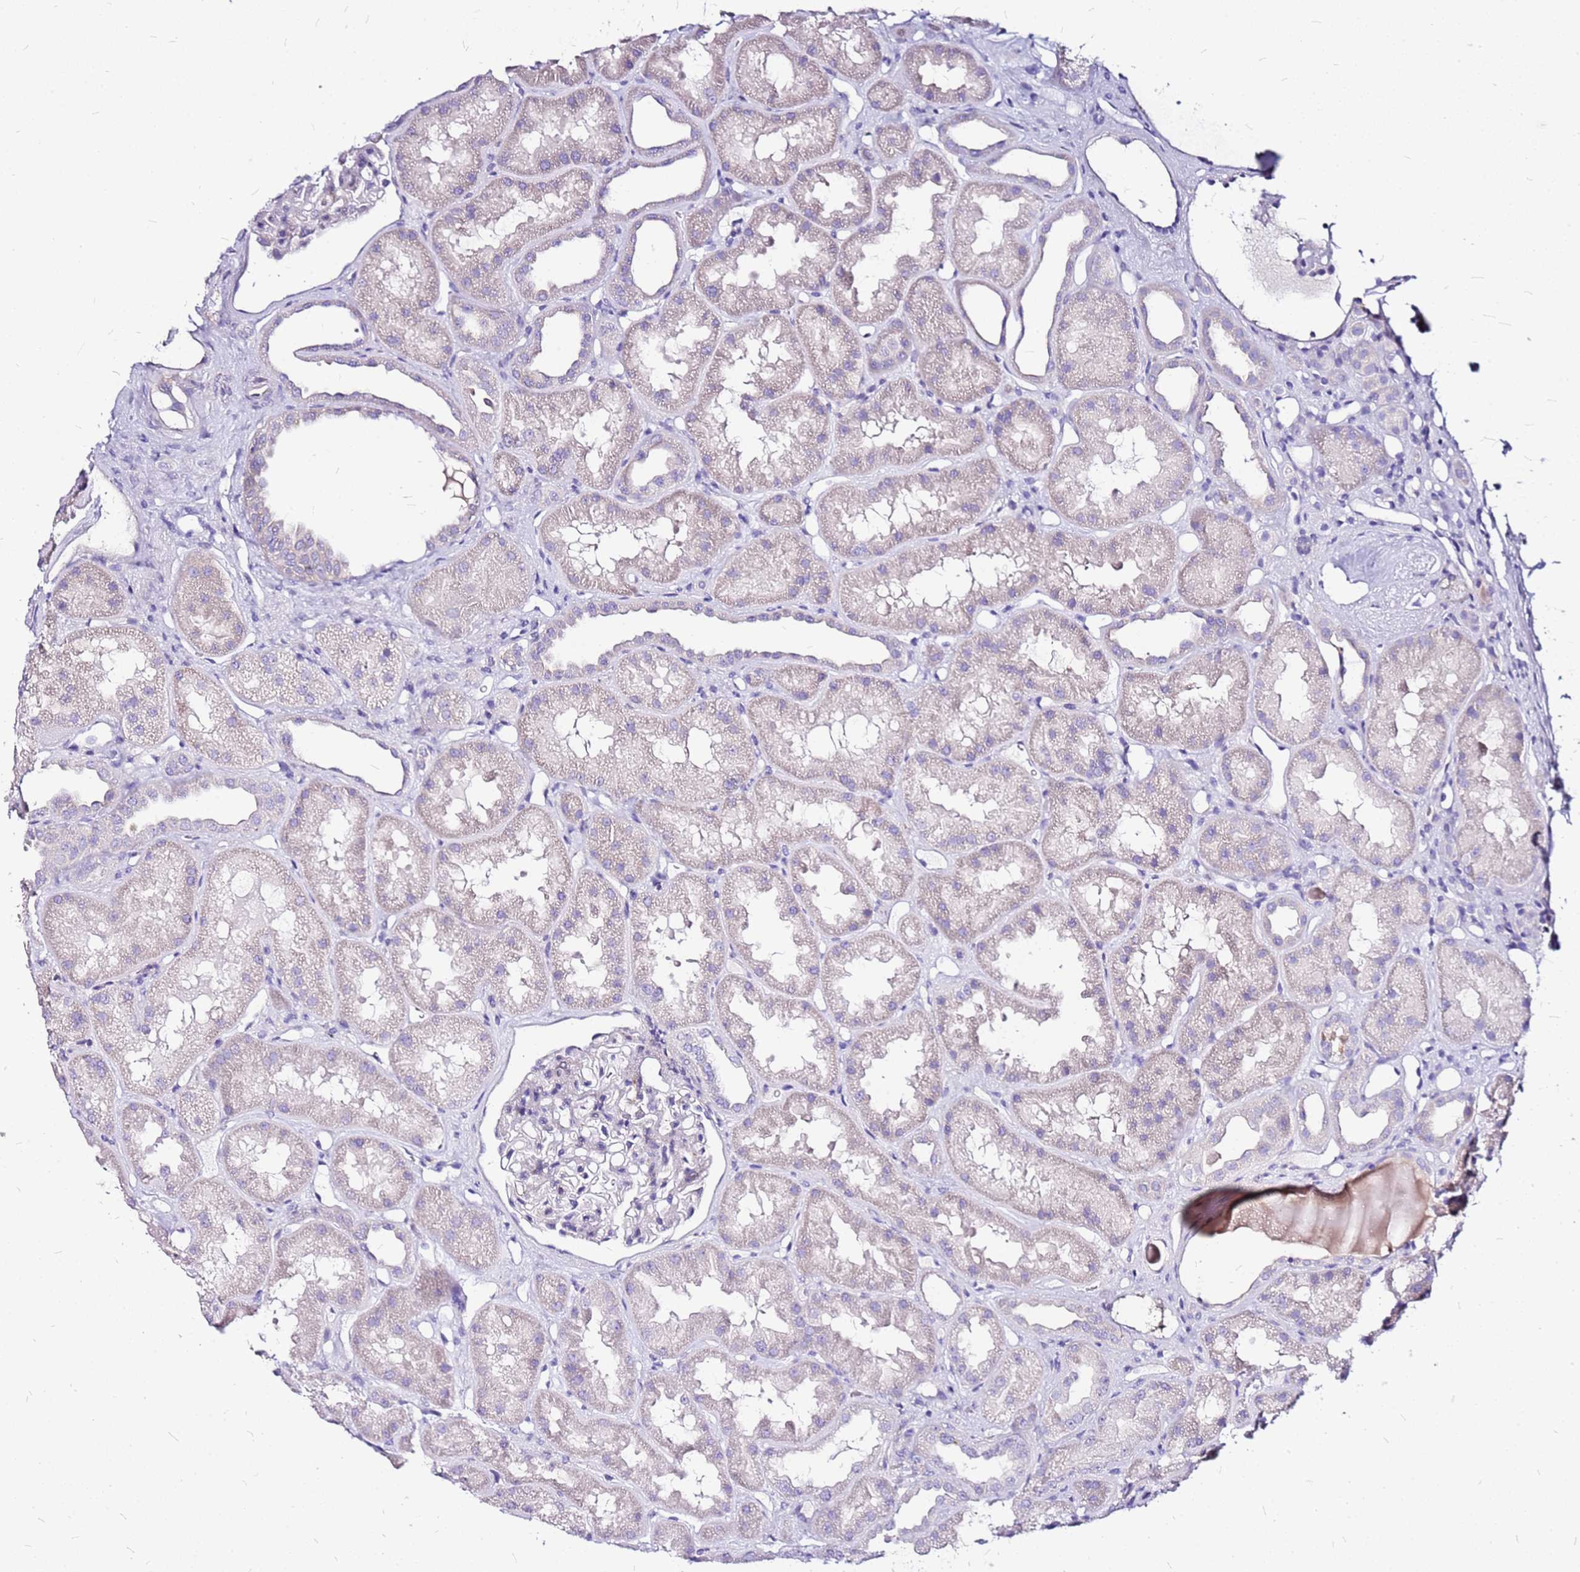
{"staining": {"intensity": "negative", "quantity": "none", "location": "none"}, "tissue": "kidney", "cell_type": "Cells in glomeruli", "image_type": "normal", "snomed": [{"axis": "morphology", "description": "Normal tissue, NOS"}, {"axis": "topography", "description": "Kidney"}], "caption": "Benign kidney was stained to show a protein in brown. There is no significant expression in cells in glomeruli. (Brightfield microscopy of DAB (3,3'-diaminobenzidine) IHC at high magnification).", "gene": "CASD1", "patient": {"sex": "male", "age": 61}}